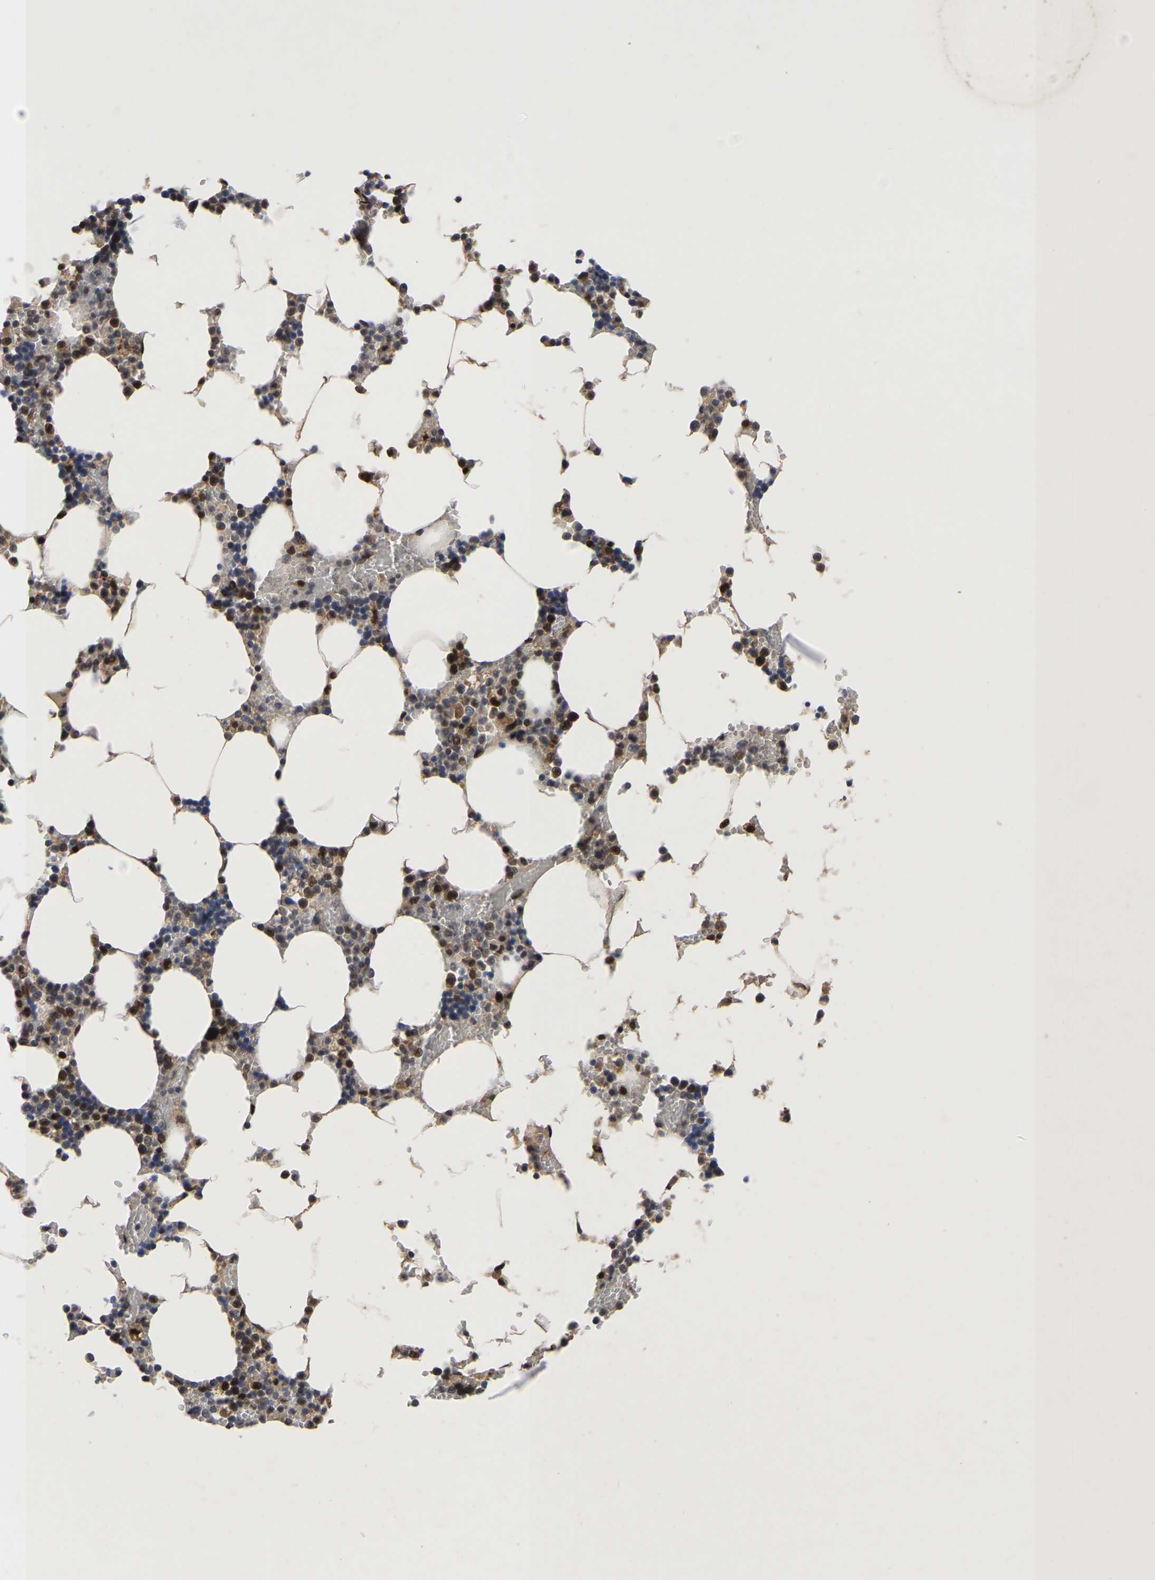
{"staining": {"intensity": "strong", "quantity": "25%-75%", "location": "nuclear"}, "tissue": "bone marrow", "cell_type": "Hematopoietic cells", "image_type": "normal", "snomed": [{"axis": "morphology", "description": "Normal tissue, NOS"}, {"axis": "topography", "description": "Bone marrow"}], "caption": "Hematopoietic cells demonstrate strong nuclear positivity in about 25%-75% of cells in unremarkable bone marrow.", "gene": "JUNB", "patient": {"sex": "male", "age": 70}}